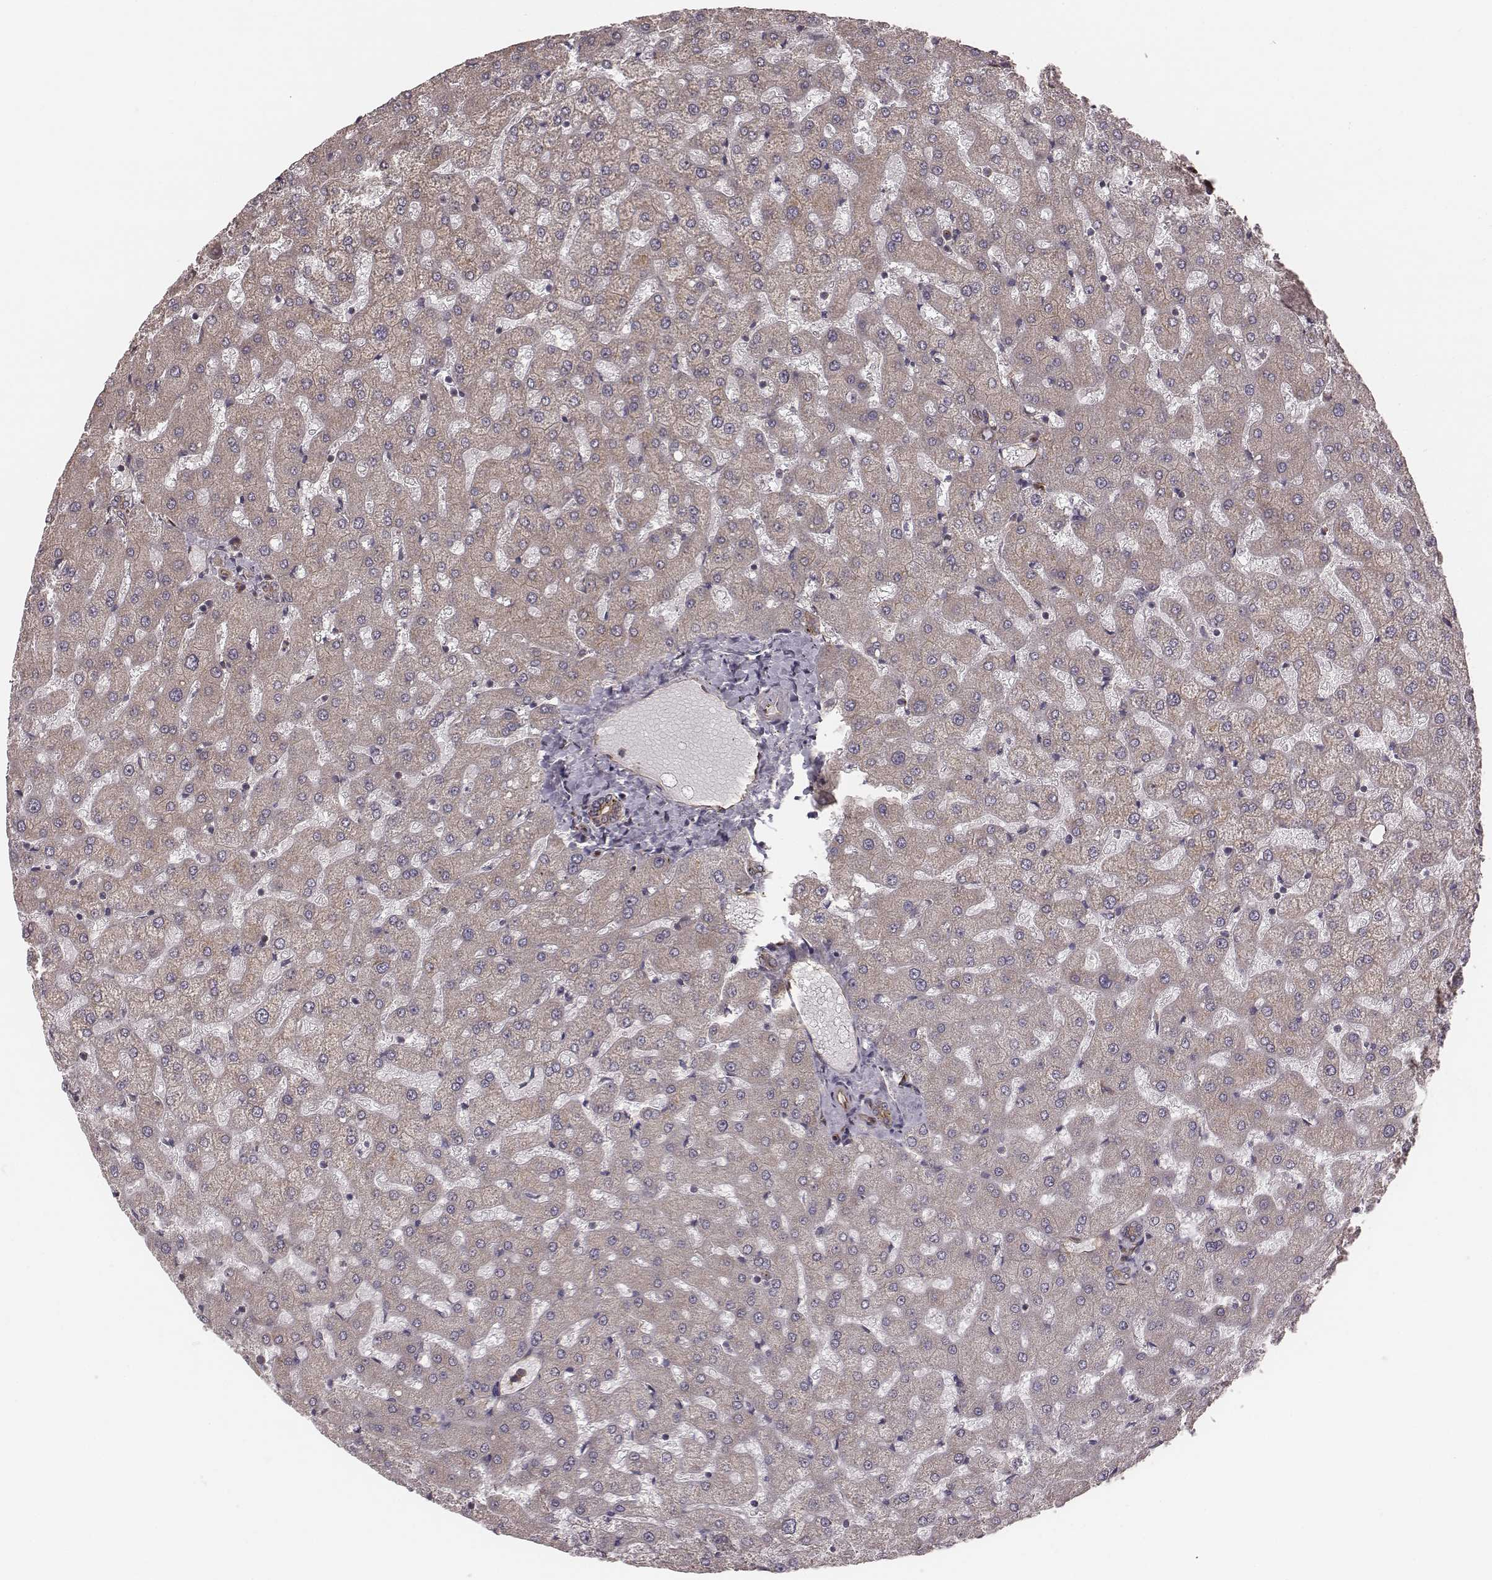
{"staining": {"intensity": "weak", "quantity": "25%-75%", "location": "cytoplasmic/membranous"}, "tissue": "liver", "cell_type": "Cholangiocytes", "image_type": "normal", "snomed": [{"axis": "morphology", "description": "Normal tissue, NOS"}, {"axis": "topography", "description": "Liver"}], "caption": "A low amount of weak cytoplasmic/membranous staining is present in approximately 25%-75% of cholangiocytes in unremarkable liver. (DAB (3,3'-diaminobenzidine) = brown stain, brightfield microscopy at high magnification).", "gene": "PALMD", "patient": {"sex": "female", "age": 50}}